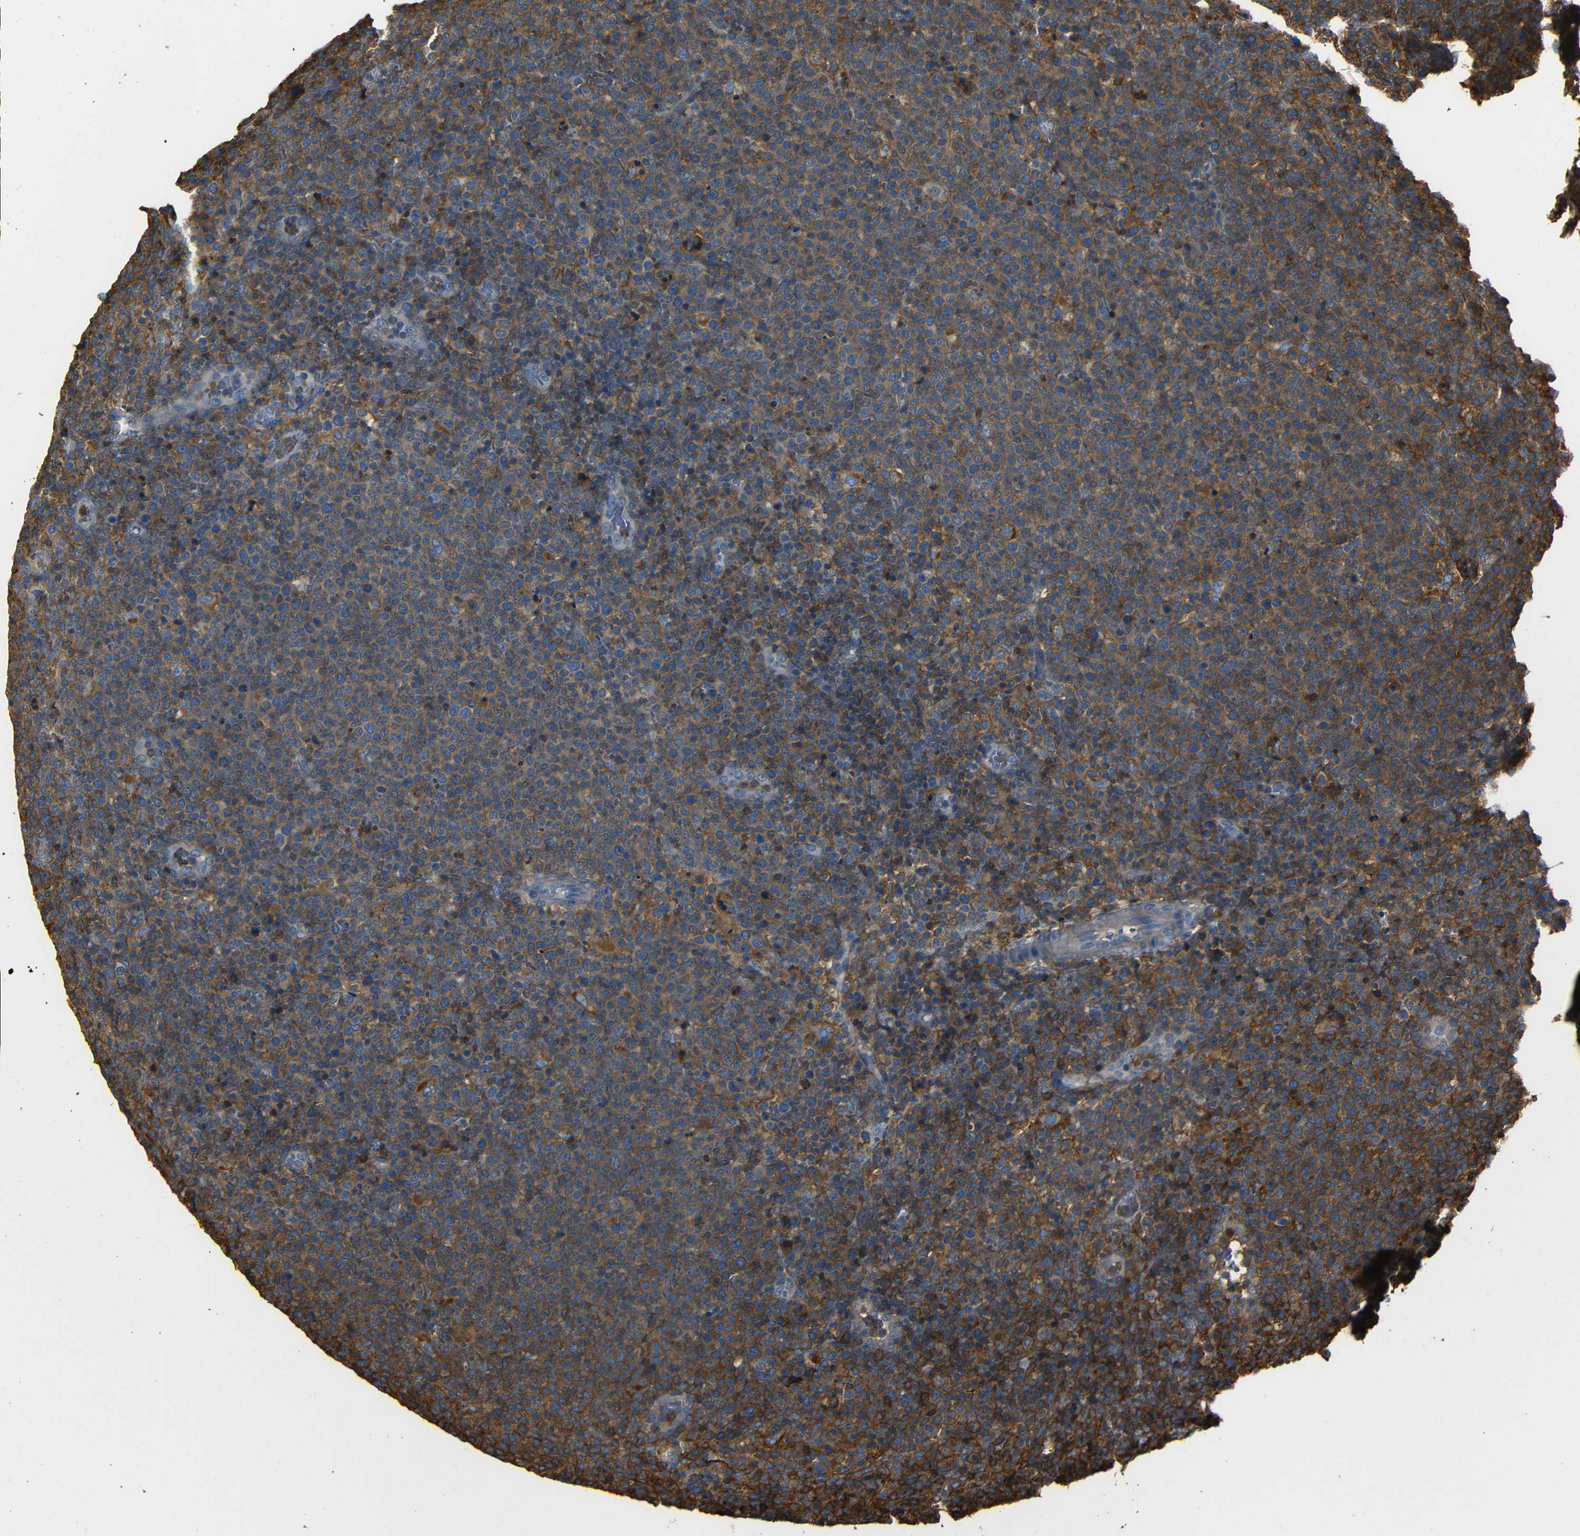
{"staining": {"intensity": "strong", "quantity": "25%-75%", "location": "cytoplasmic/membranous"}, "tissue": "lymphoma", "cell_type": "Tumor cells", "image_type": "cancer", "snomed": [{"axis": "morphology", "description": "Malignant lymphoma, non-Hodgkin's type, High grade"}, {"axis": "topography", "description": "Lymph node"}], "caption": "Immunohistochemistry (DAB) staining of human malignant lymphoma, non-Hodgkin's type (high-grade) reveals strong cytoplasmic/membranous protein positivity in approximately 25%-75% of tumor cells.", "gene": "ADGRE5", "patient": {"sex": "male", "age": 61}}